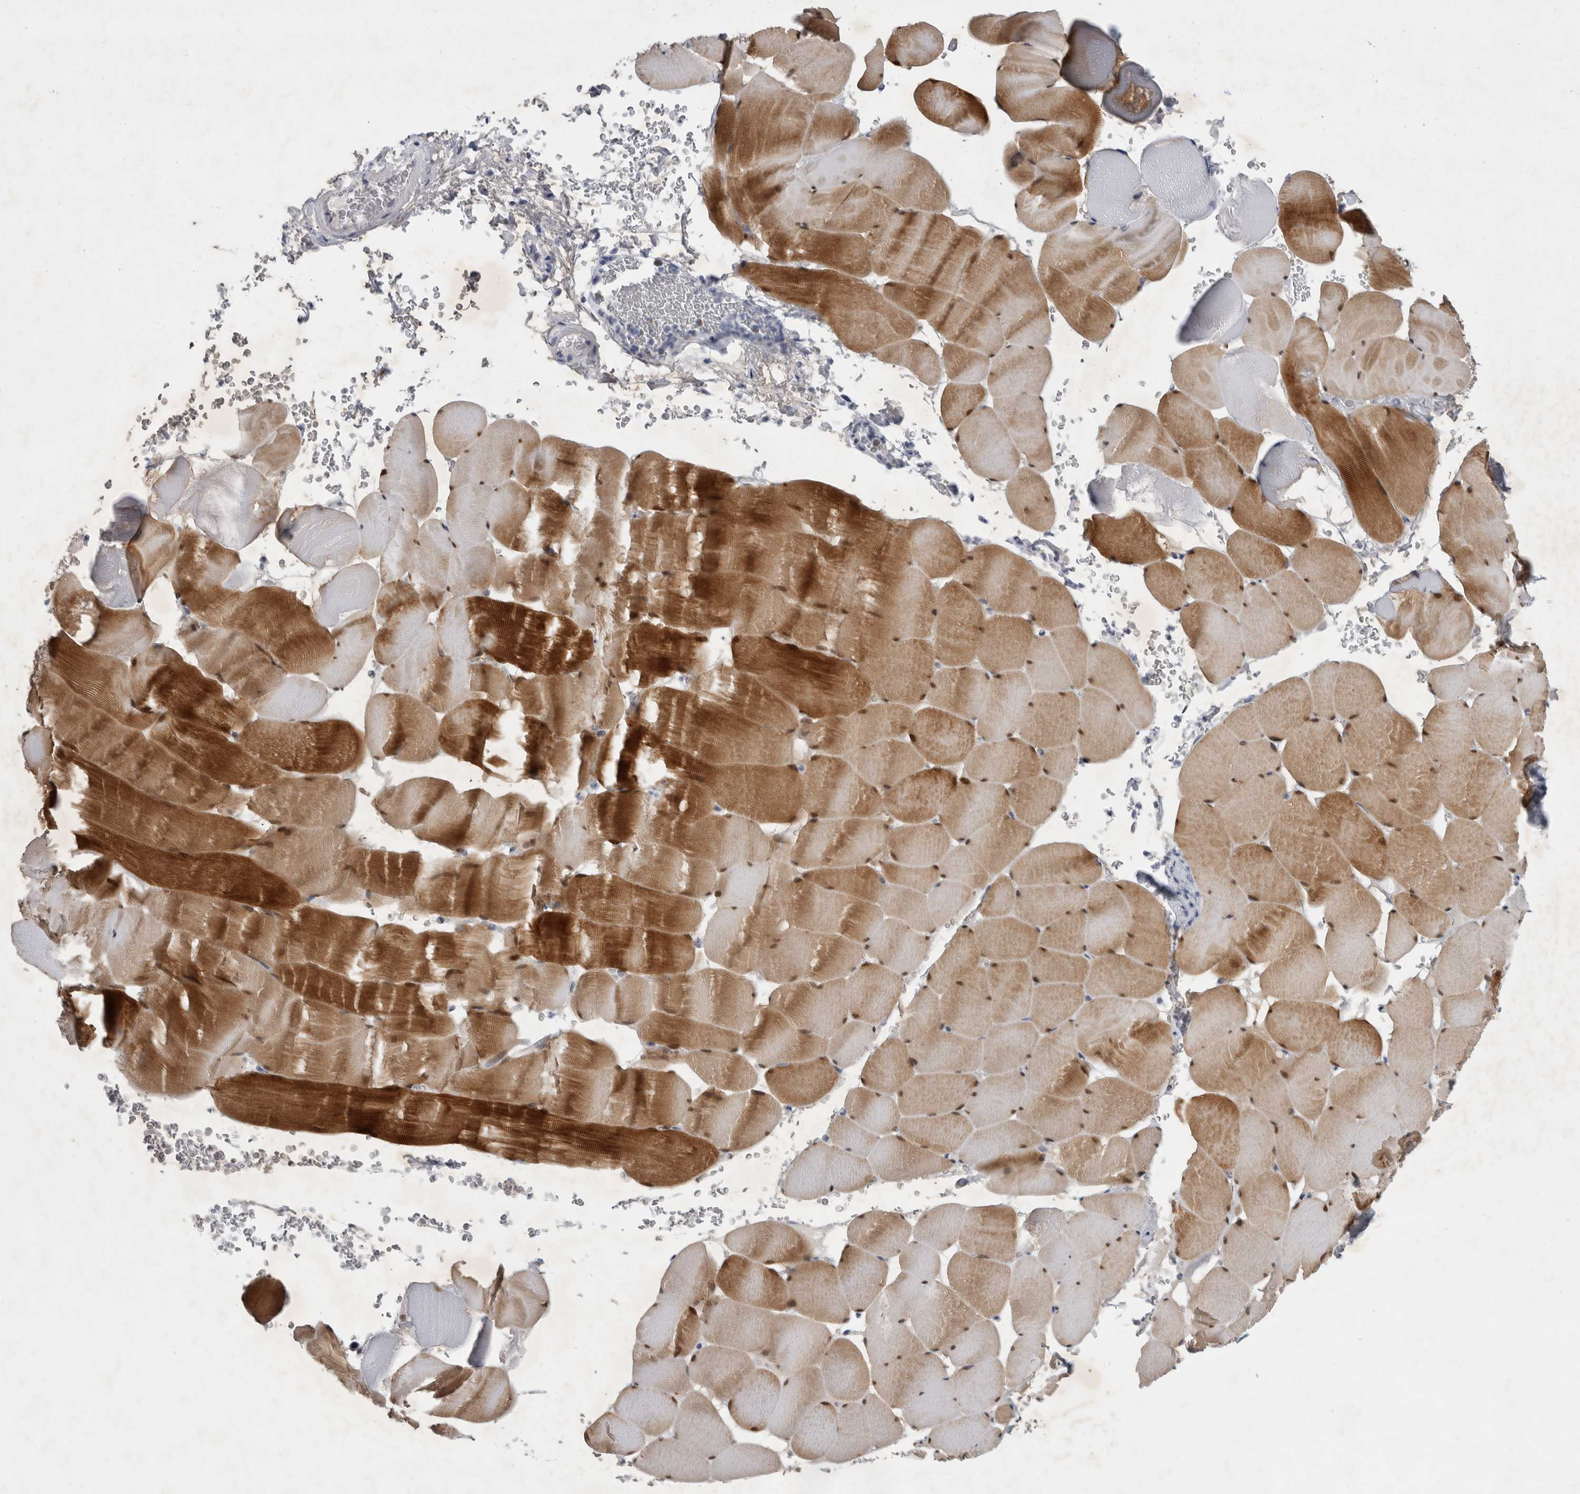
{"staining": {"intensity": "strong", "quantity": "25%-75%", "location": "cytoplasmic/membranous,nuclear"}, "tissue": "skeletal muscle", "cell_type": "Myocytes", "image_type": "normal", "snomed": [{"axis": "morphology", "description": "Normal tissue, NOS"}, {"axis": "topography", "description": "Skeletal muscle"}], "caption": "An image showing strong cytoplasmic/membranous,nuclear positivity in approximately 25%-75% of myocytes in benign skeletal muscle, as visualized by brown immunohistochemical staining.", "gene": "FXYD7", "patient": {"sex": "male", "age": 62}}